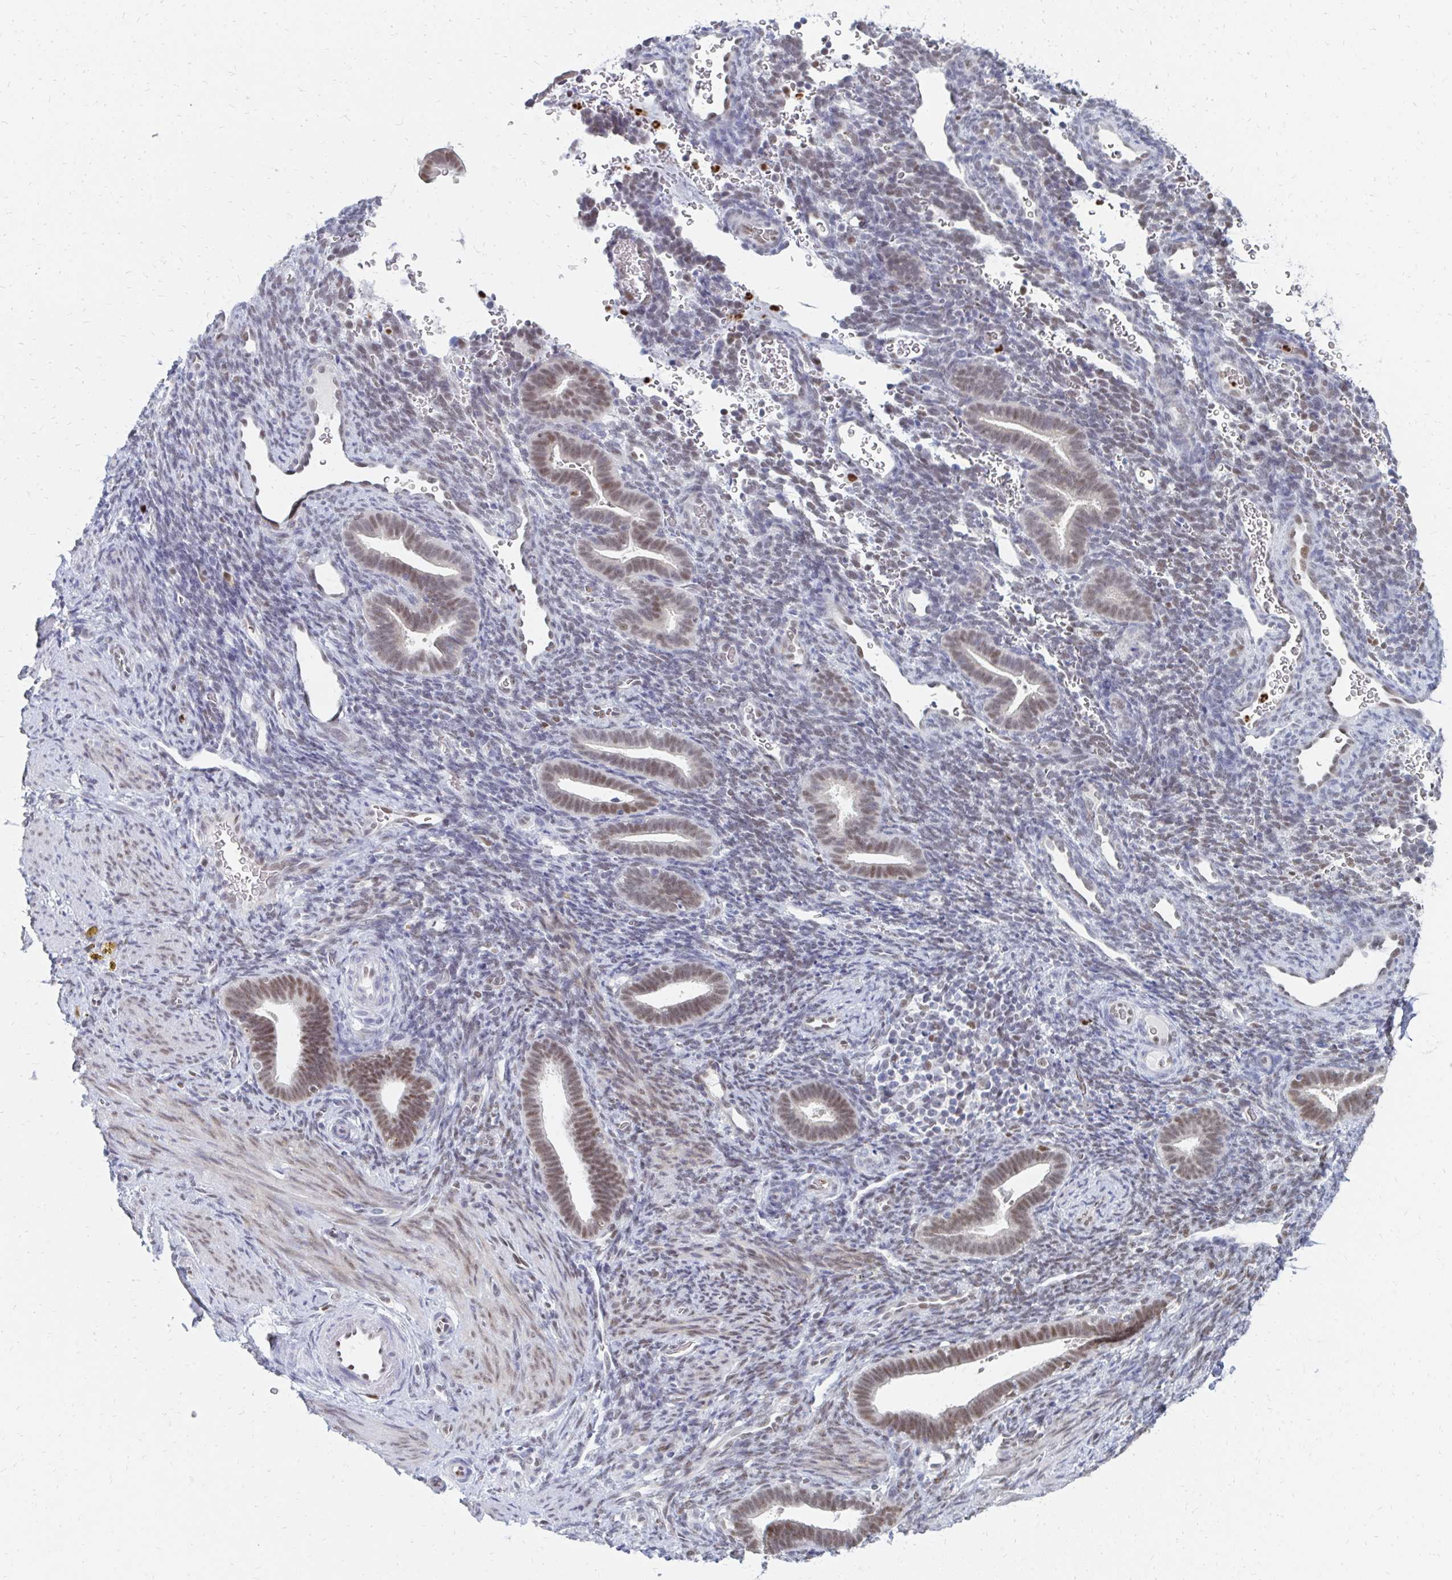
{"staining": {"intensity": "negative", "quantity": "none", "location": "none"}, "tissue": "endometrium", "cell_type": "Cells in endometrial stroma", "image_type": "normal", "snomed": [{"axis": "morphology", "description": "Normal tissue, NOS"}, {"axis": "topography", "description": "Endometrium"}], "caption": "IHC image of normal endometrium stained for a protein (brown), which shows no positivity in cells in endometrial stroma.", "gene": "PLK3", "patient": {"sex": "female", "age": 34}}